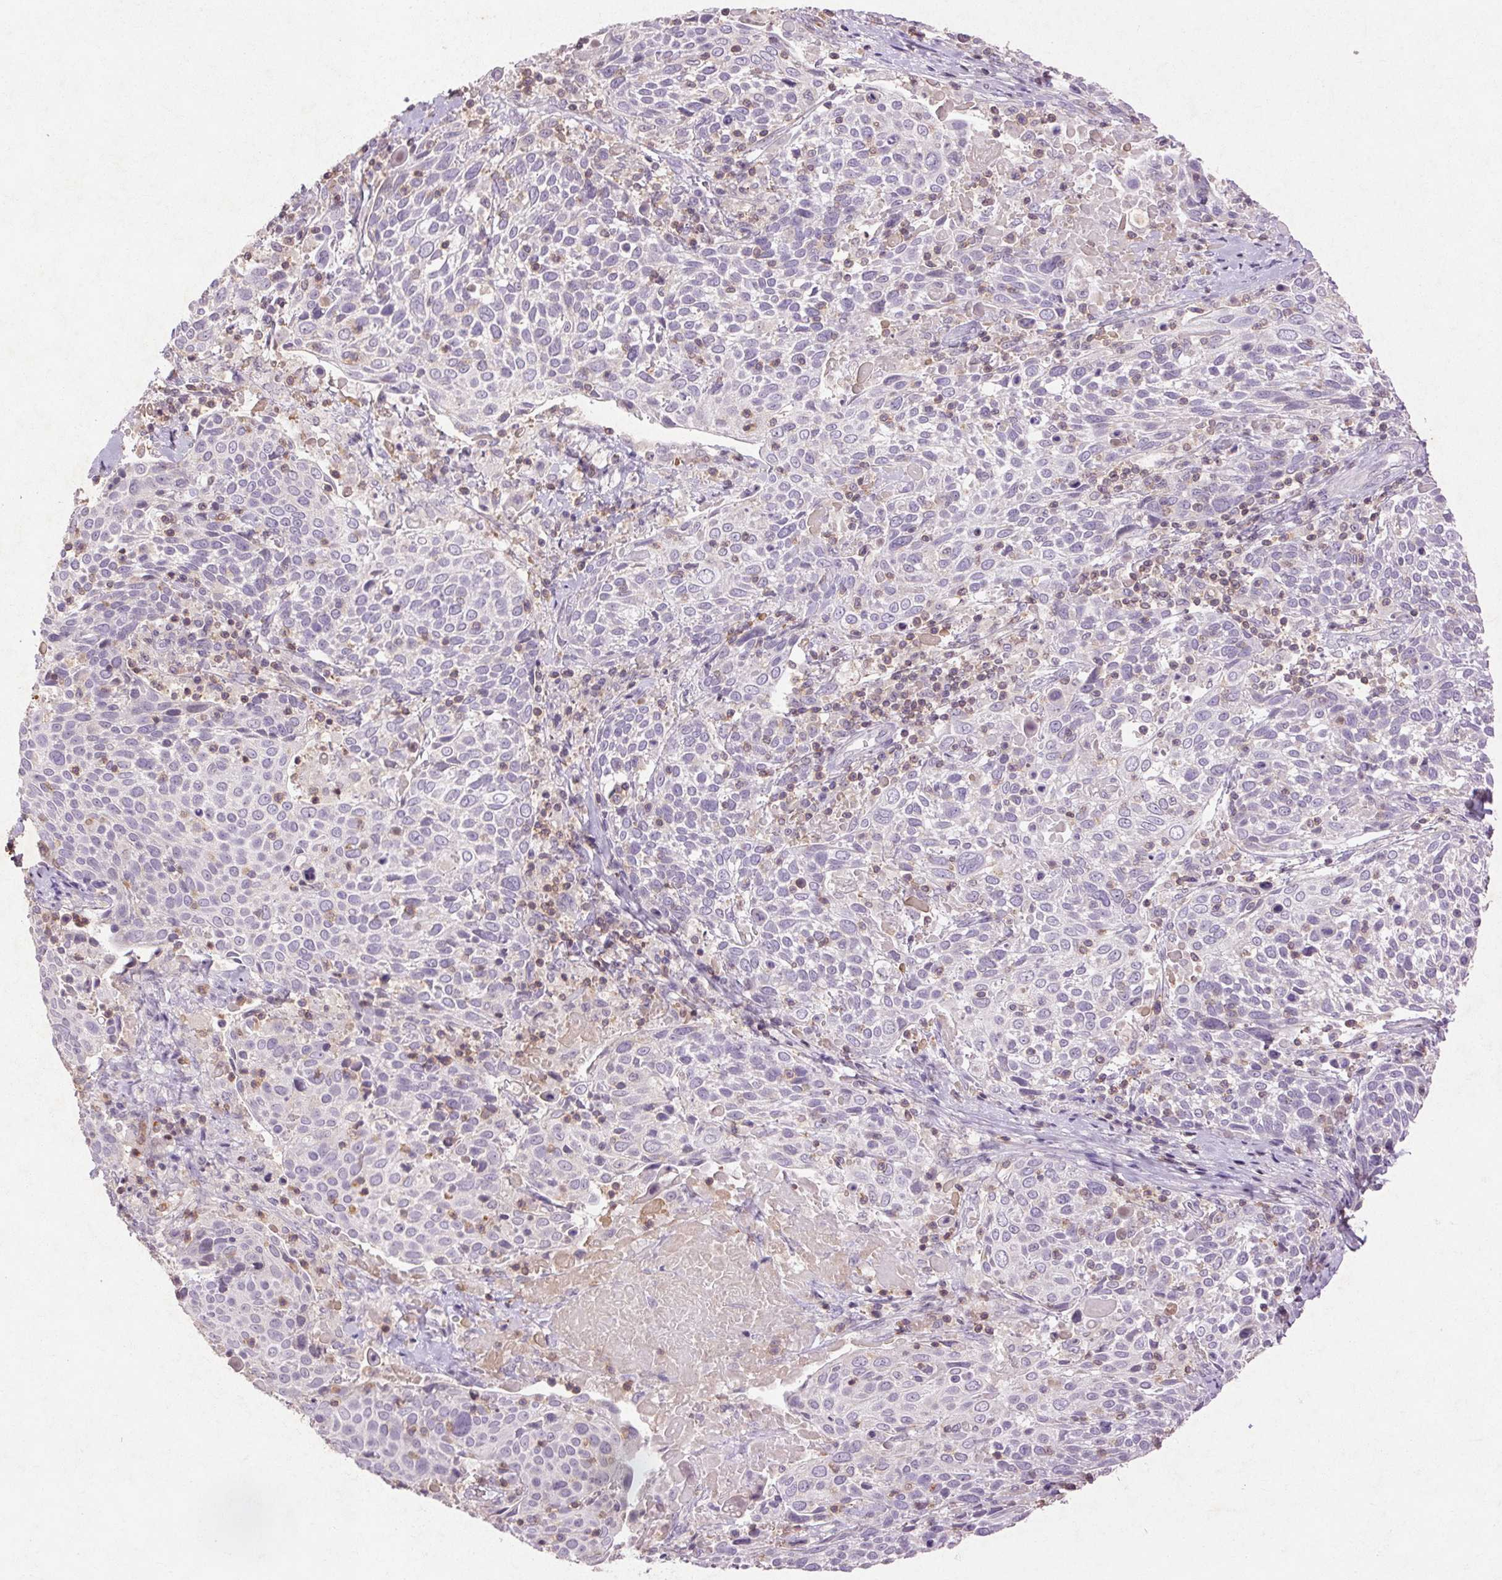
{"staining": {"intensity": "negative", "quantity": "none", "location": "none"}, "tissue": "cervical cancer", "cell_type": "Tumor cells", "image_type": "cancer", "snomed": [{"axis": "morphology", "description": "Squamous cell carcinoma, NOS"}, {"axis": "topography", "description": "Cervix"}], "caption": "Squamous cell carcinoma (cervical) was stained to show a protein in brown. There is no significant positivity in tumor cells. Brightfield microscopy of IHC stained with DAB (3,3'-diaminobenzidine) (brown) and hematoxylin (blue), captured at high magnification.", "gene": "FNDC7", "patient": {"sex": "female", "age": 61}}